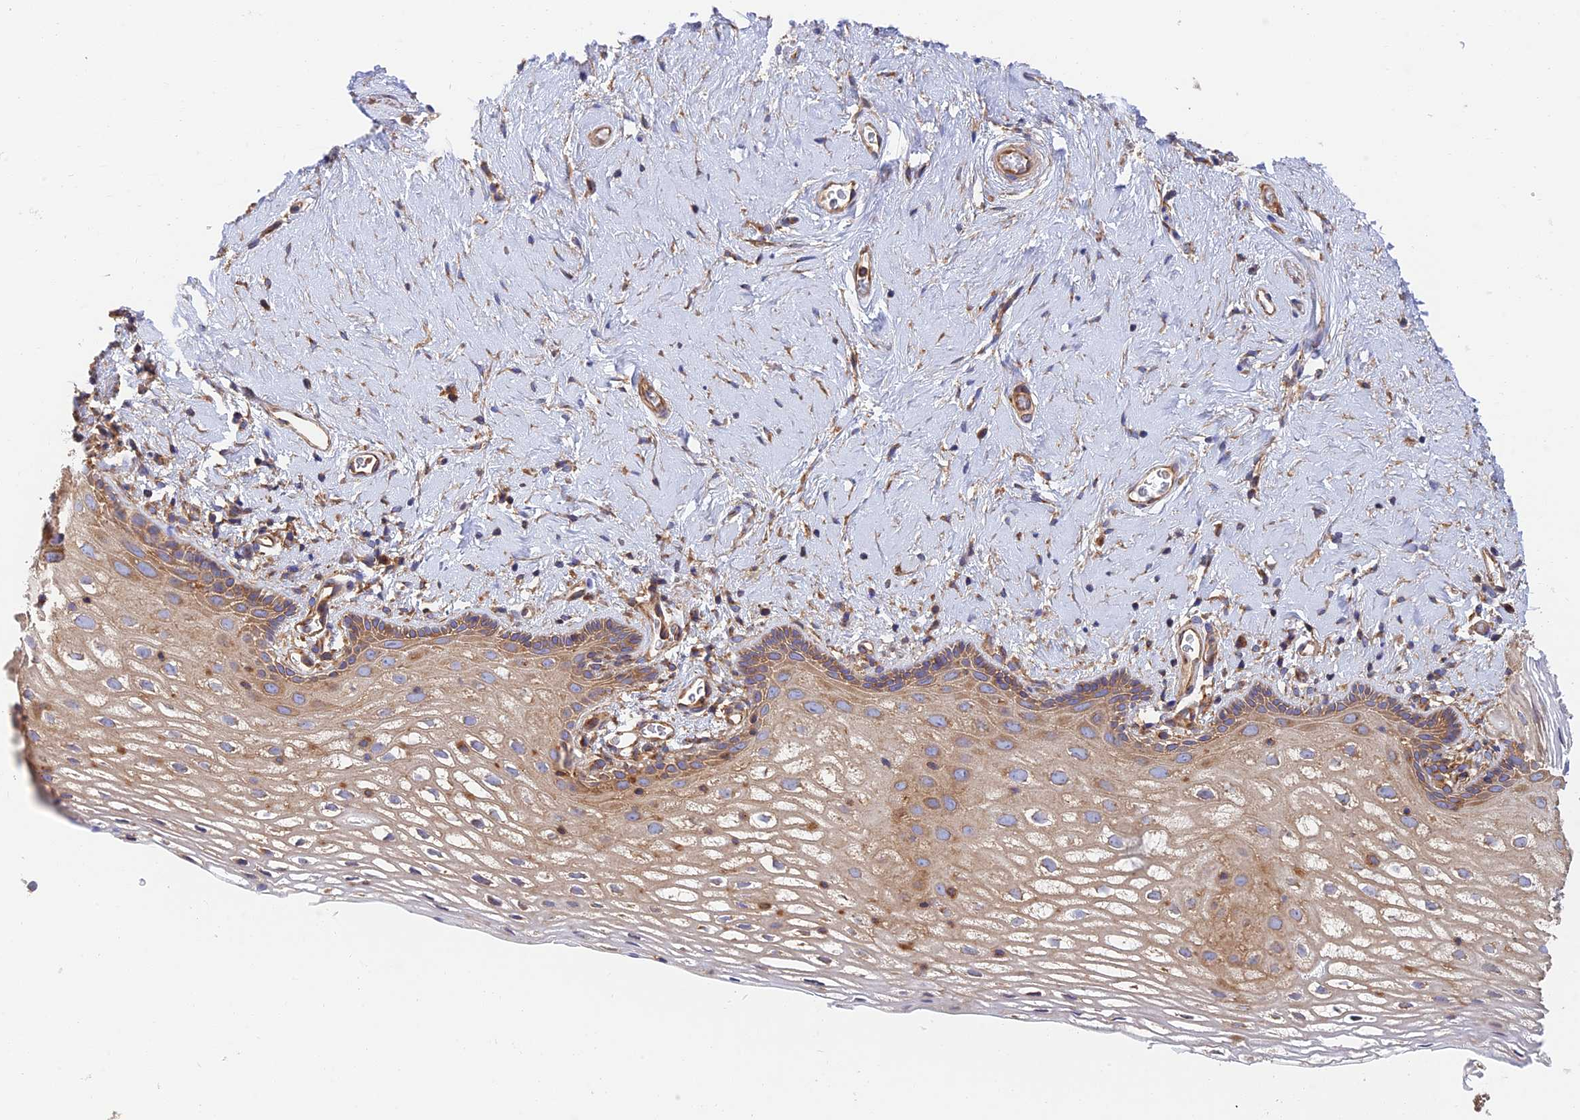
{"staining": {"intensity": "moderate", "quantity": "25%-75%", "location": "cytoplasmic/membranous"}, "tissue": "vagina", "cell_type": "Squamous epithelial cells", "image_type": "normal", "snomed": [{"axis": "morphology", "description": "Normal tissue, NOS"}, {"axis": "morphology", "description": "Adenocarcinoma, NOS"}, {"axis": "topography", "description": "Rectum"}, {"axis": "topography", "description": "Vagina"}], "caption": "A brown stain highlights moderate cytoplasmic/membranous staining of a protein in squamous epithelial cells of normal human vagina. (DAB IHC with brightfield microscopy, high magnification).", "gene": "DCTN2", "patient": {"sex": "female", "age": 71}}